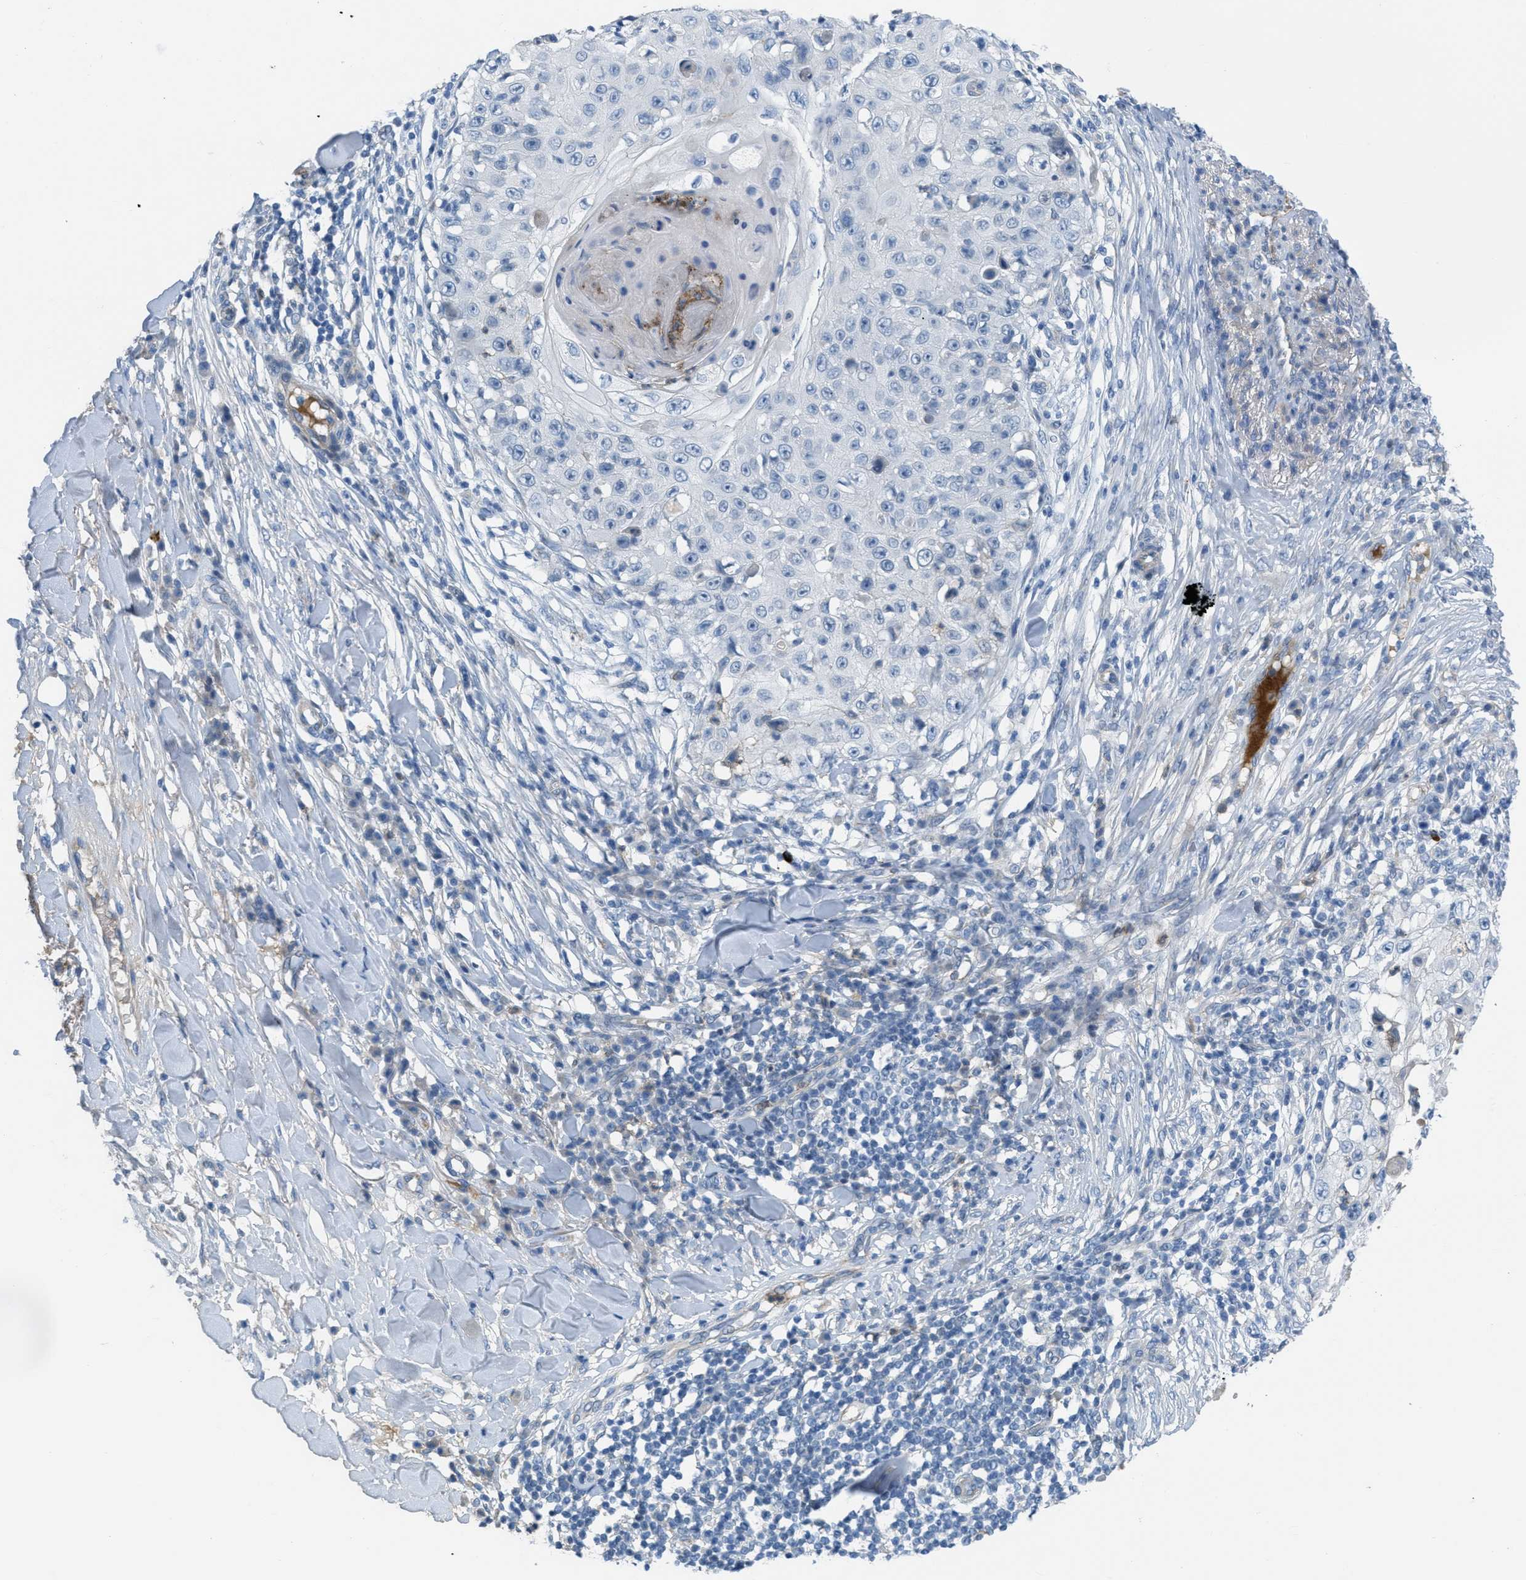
{"staining": {"intensity": "negative", "quantity": "none", "location": "none"}, "tissue": "skin cancer", "cell_type": "Tumor cells", "image_type": "cancer", "snomed": [{"axis": "morphology", "description": "Squamous cell carcinoma, NOS"}, {"axis": "topography", "description": "Skin"}], "caption": "A high-resolution image shows immunohistochemistry (IHC) staining of skin cancer (squamous cell carcinoma), which demonstrates no significant positivity in tumor cells. The staining is performed using DAB (3,3'-diaminobenzidine) brown chromogen with nuclei counter-stained in using hematoxylin.", "gene": "CRB3", "patient": {"sex": "male", "age": 86}}